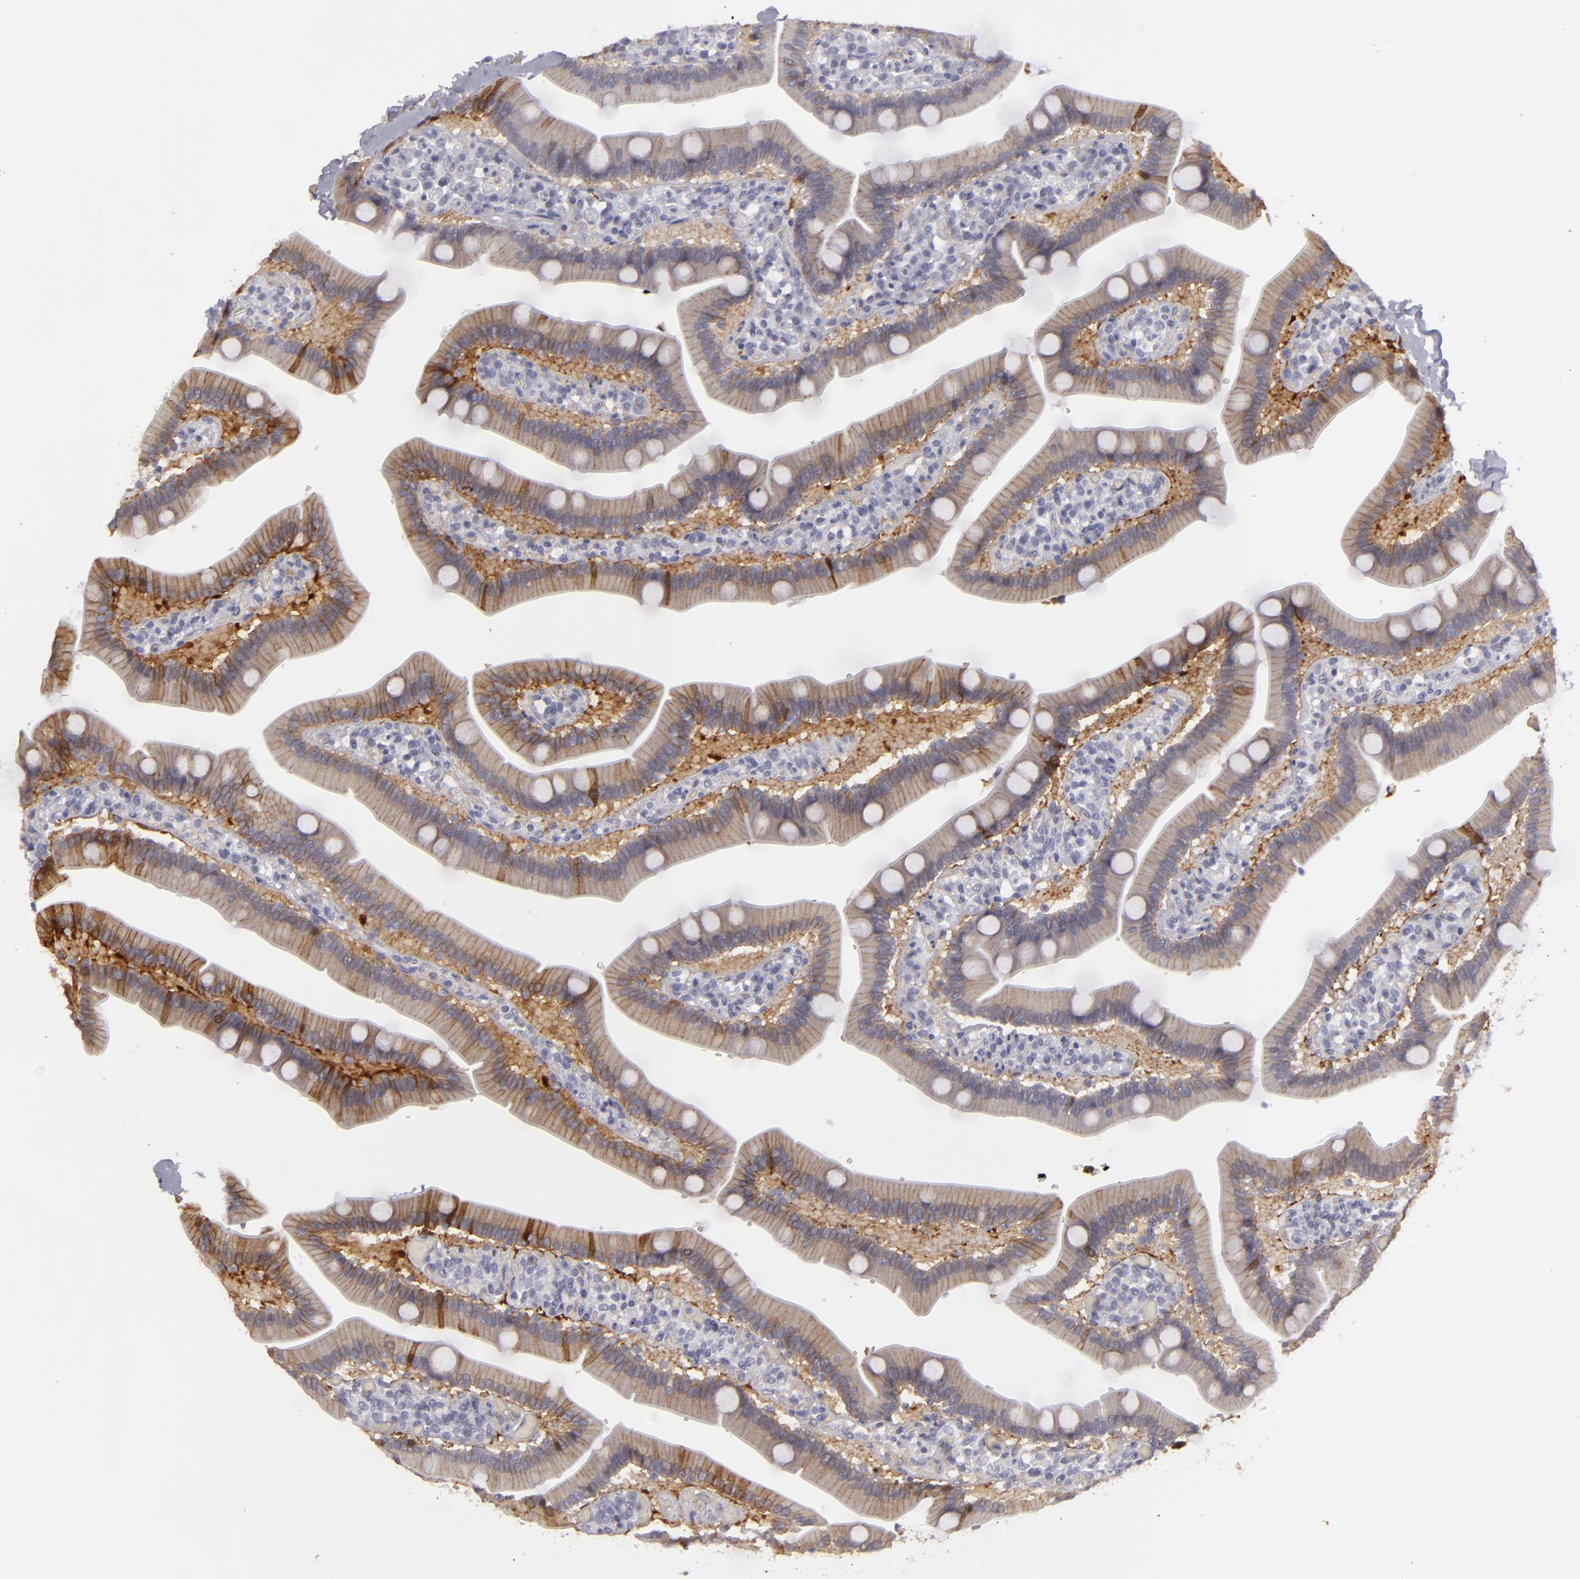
{"staining": {"intensity": "moderate", "quantity": ">75%", "location": "cytoplasmic/membranous"}, "tissue": "duodenum", "cell_type": "Glandular cells", "image_type": "normal", "snomed": [{"axis": "morphology", "description": "Normal tissue, NOS"}, {"axis": "topography", "description": "Duodenum"}], "caption": "Brown immunohistochemical staining in normal human duodenum displays moderate cytoplasmic/membranous staining in approximately >75% of glandular cells. (brown staining indicates protein expression, while blue staining denotes nuclei).", "gene": "JUP", "patient": {"sex": "male", "age": 66}}